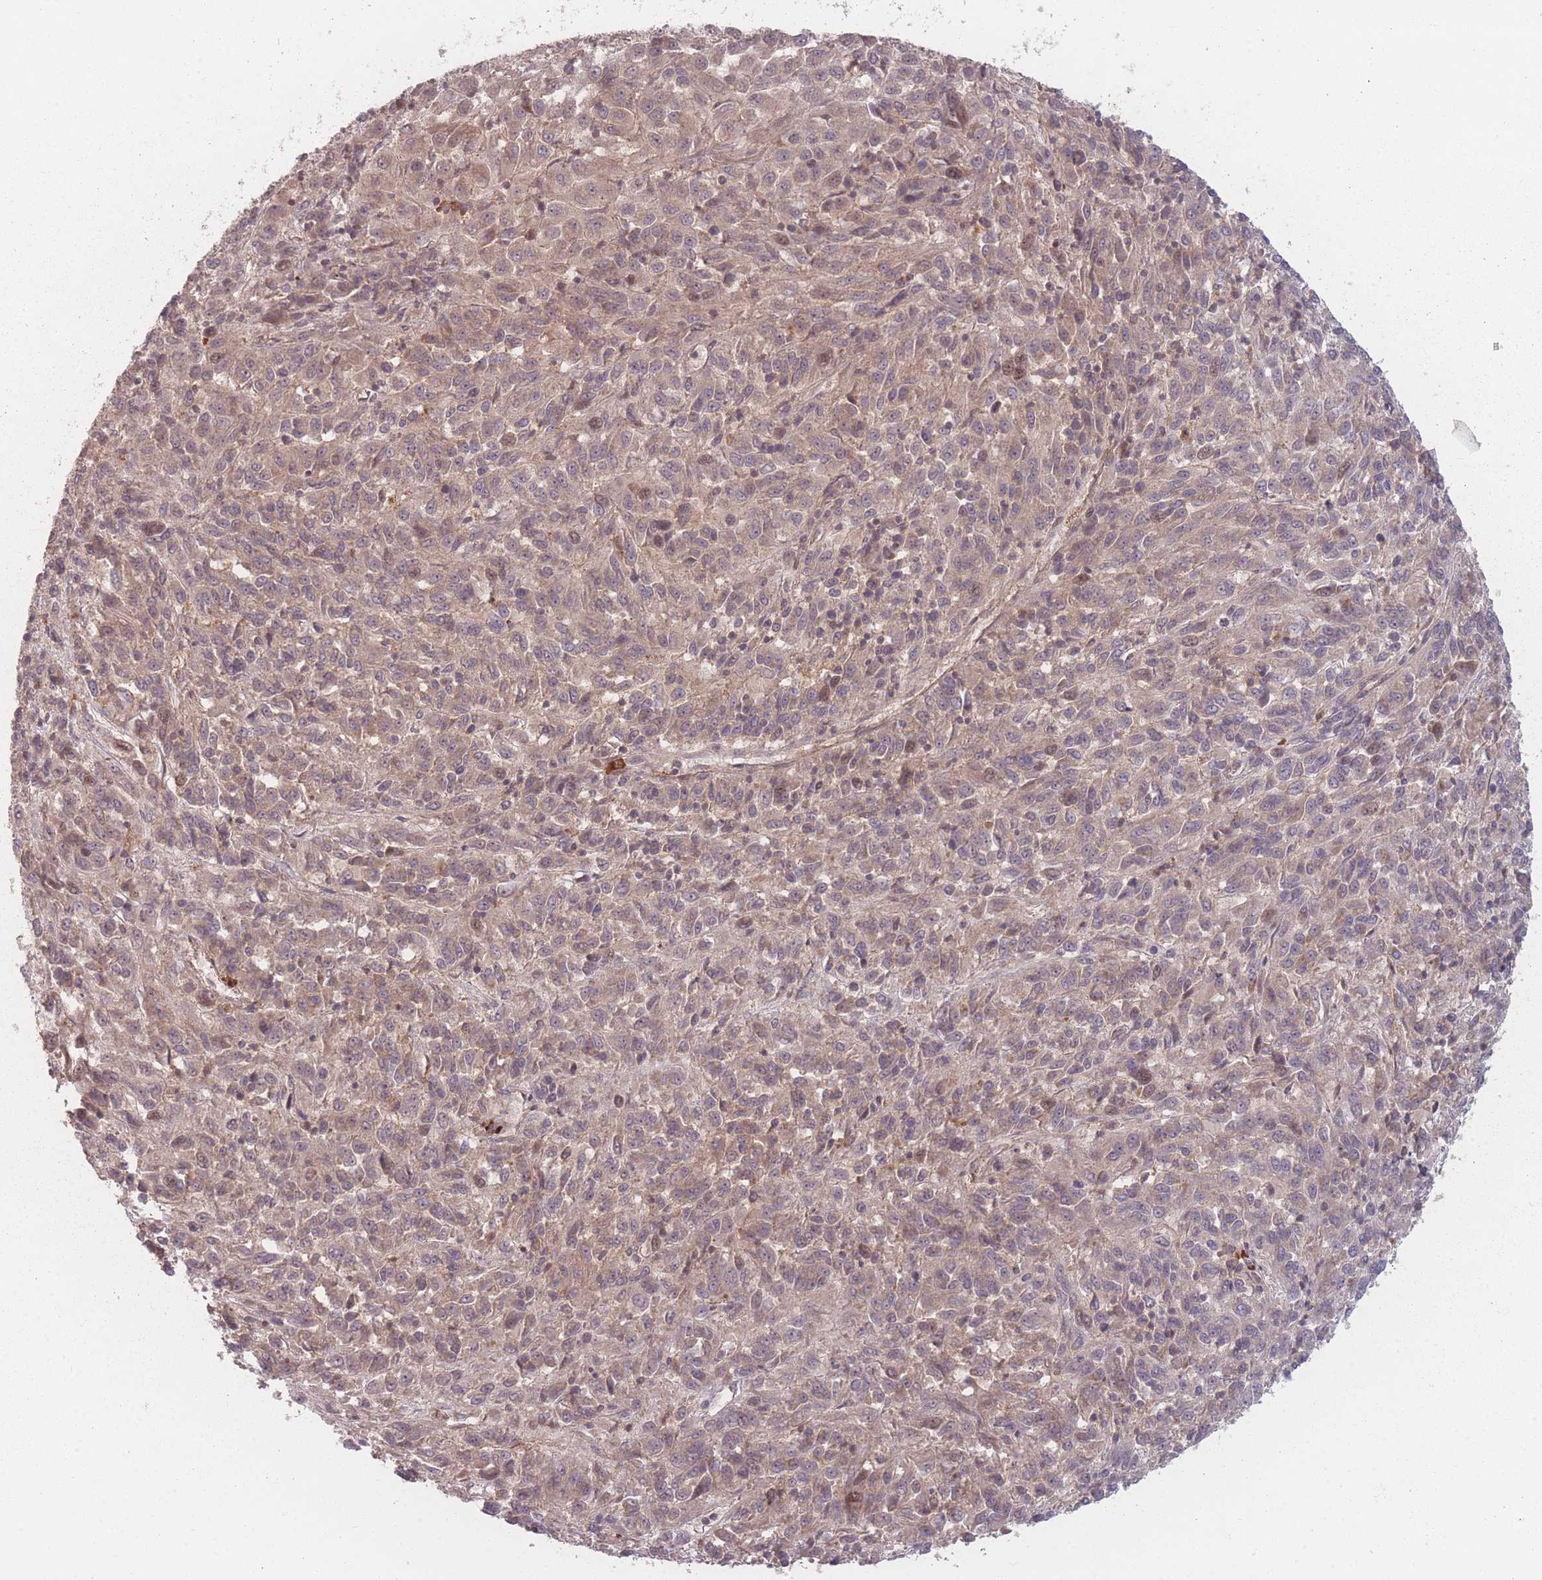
{"staining": {"intensity": "weak", "quantity": ">75%", "location": "cytoplasmic/membranous"}, "tissue": "melanoma", "cell_type": "Tumor cells", "image_type": "cancer", "snomed": [{"axis": "morphology", "description": "Malignant melanoma, Metastatic site"}, {"axis": "topography", "description": "Lung"}], "caption": "Immunohistochemistry (IHC) of human malignant melanoma (metastatic site) demonstrates low levels of weak cytoplasmic/membranous expression in approximately >75% of tumor cells.", "gene": "HAGH", "patient": {"sex": "male", "age": 64}}